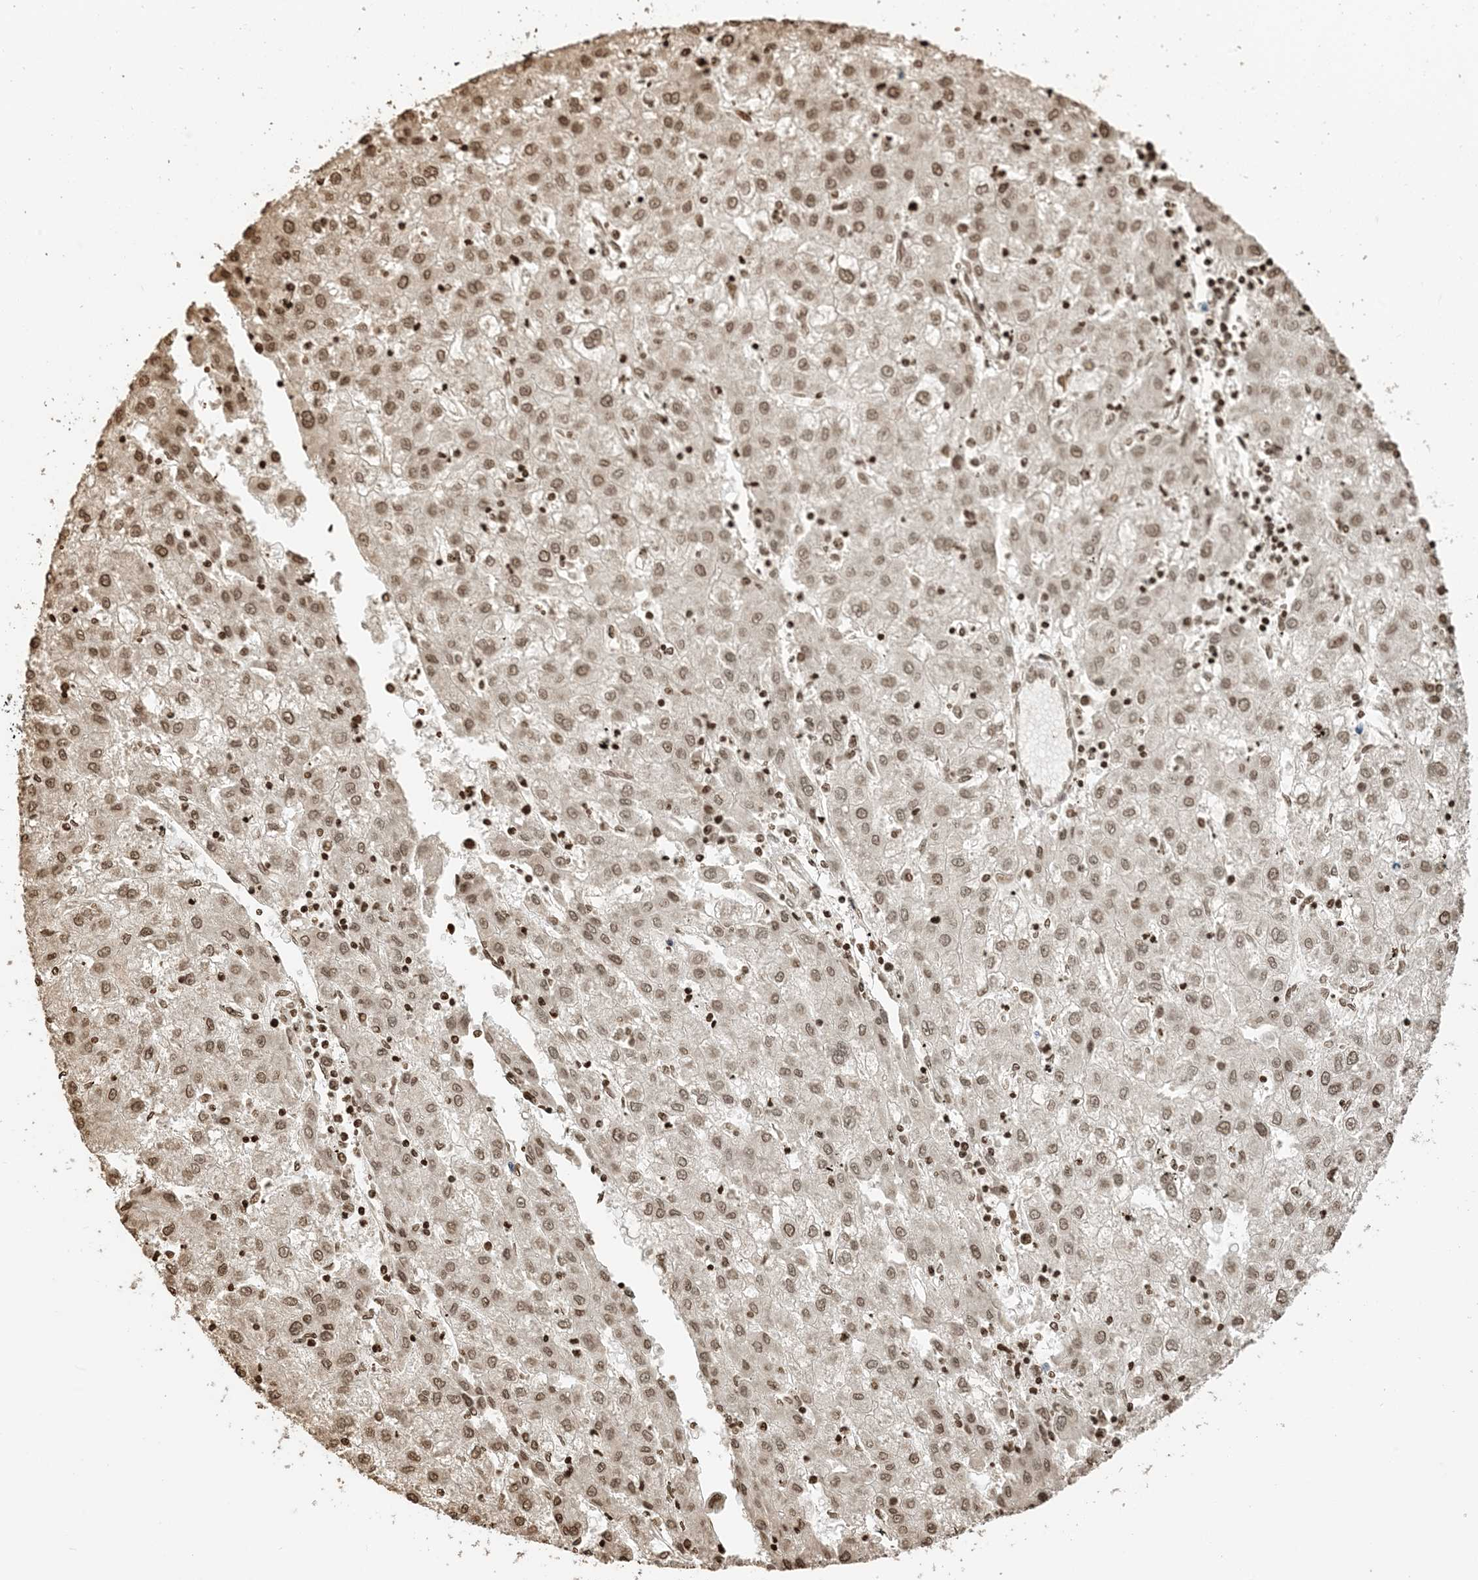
{"staining": {"intensity": "moderate", "quantity": ">75%", "location": "nuclear"}, "tissue": "liver cancer", "cell_type": "Tumor cells", "image_type": "cancer", "snomed": [{"axis": "morphology", "description": "Carcinoma, Hepatocellular, NOS"}, {"axis": "topography", "description": "Liver"}], "caption": "Protein staining of liver hepatocellular carcinoma tissue displays moderate nuclear expression in approximately >75% of tumor cells.", "gene": "H3-3B", "patient": {"sex": "male", "age": 72}}